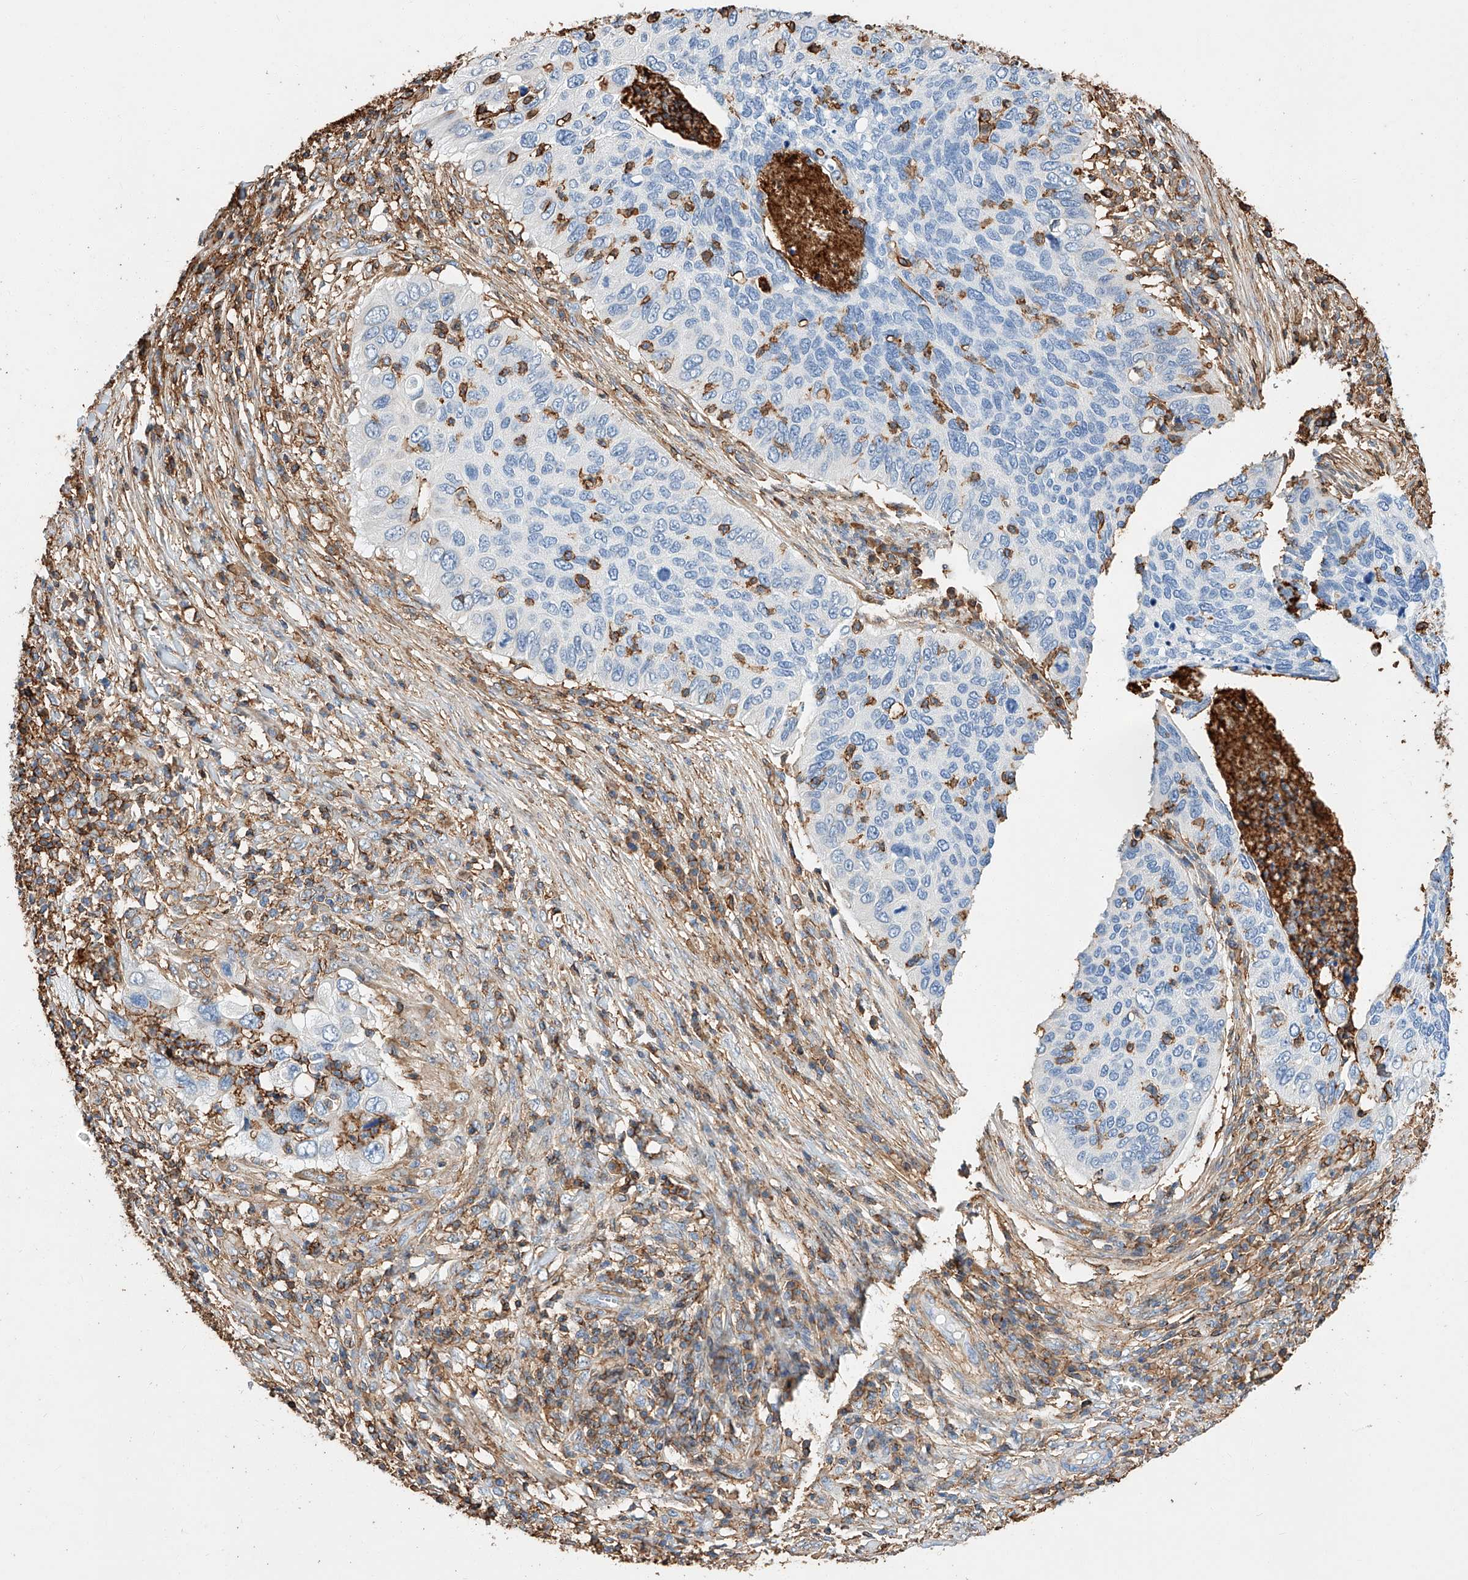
{"staining": {"intensity": "negative", "quantity": "none", "location": "none"}, "tissue": "cervical cancer", "cell_type": "Tumor cells", "image_type": "cancer", "snomed": [{"axis": "morphology", "description": "Squamous cell carcinoma, NOS"}, {"axis": "topography", "description": "Cervix"}], "caption": "There is no significant positivity in tumor cells of cervical cancer.", "gene": "WFS1", "patient": {"sex": "female", "age": 38}}